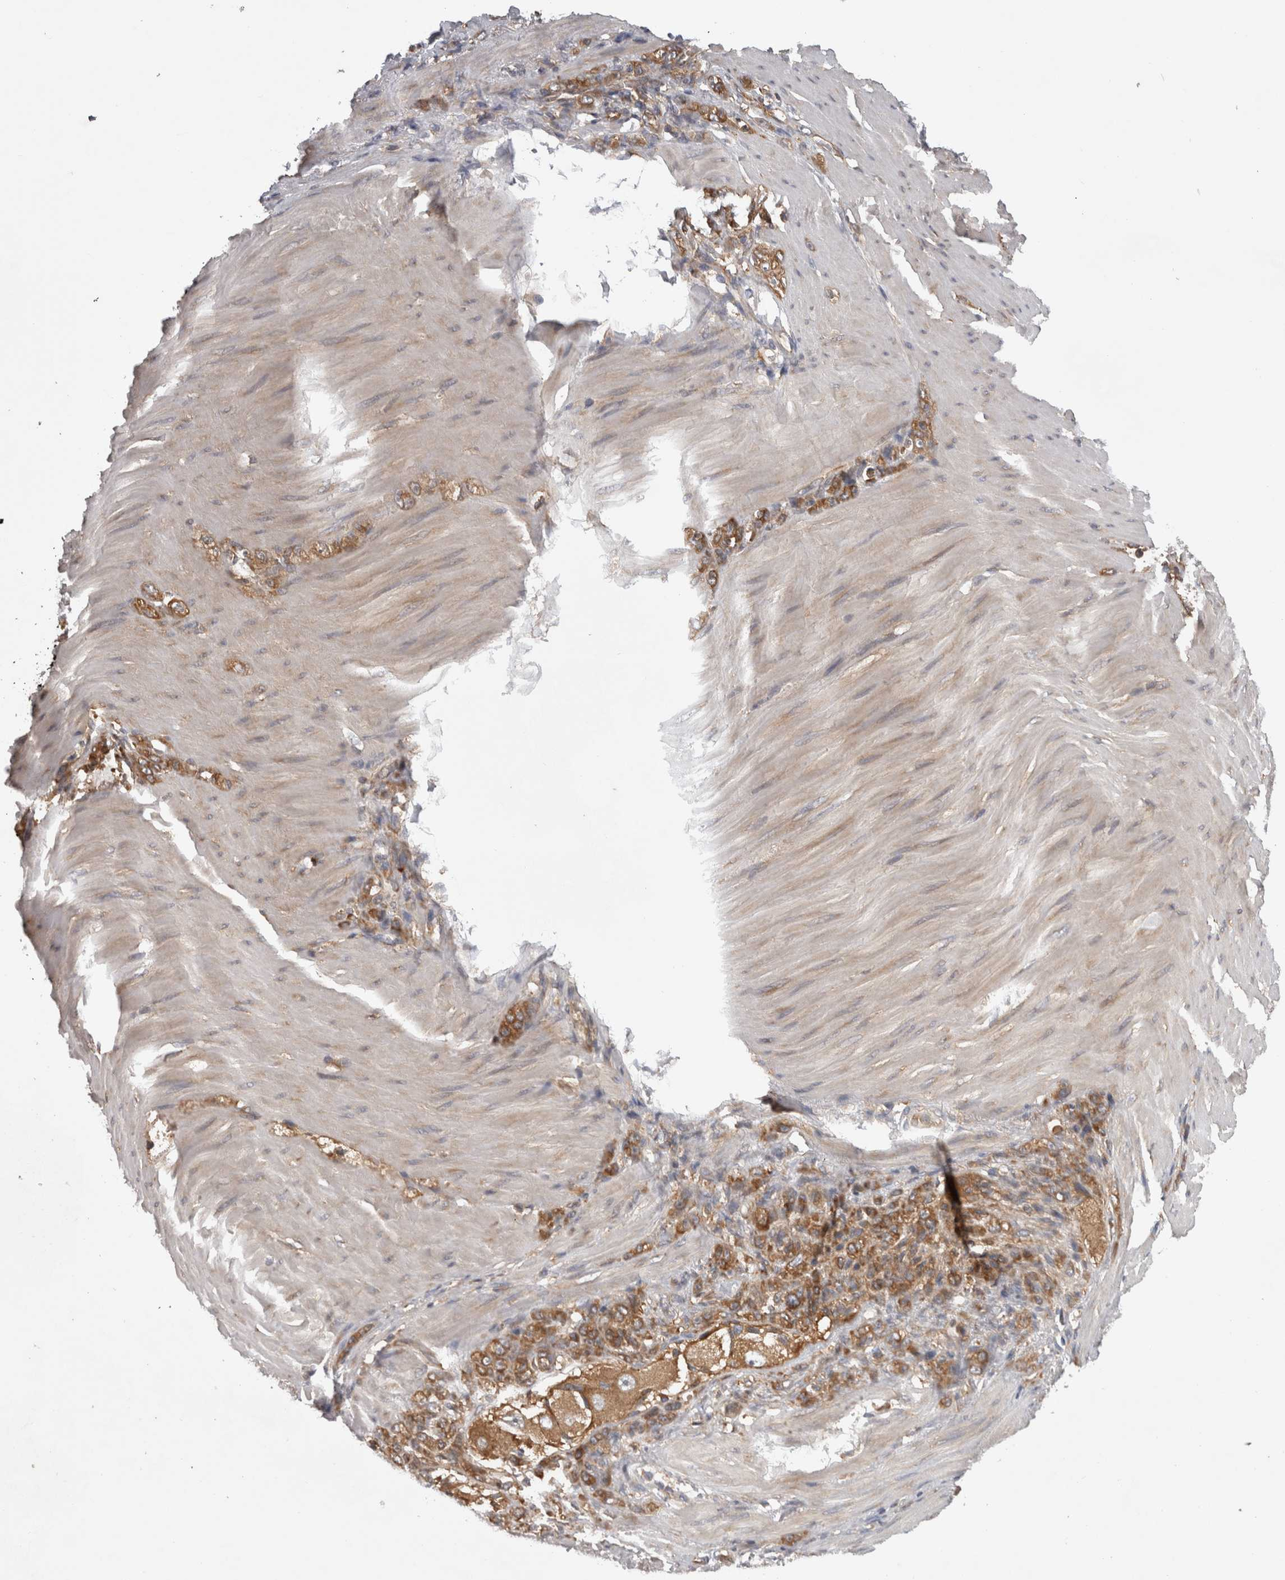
{"staining": {"intensity": "moderate", "quantity": ">75%", "location": "cytoplasmic/membranous"}, "tissue": "stomach cancer", "cell_type": "Tumor cells", "image_type": "cancer", "snomed": [{"axis": "morphology", "description": "Normal tissue, NOS"}, {"axis": "morphology", "description": "Adenocarcinoma, NOS"}, {"axis": "topography", "description": "Stomach"}], "caption": "Protein analysis of stomach cancer (adenocarcinoma) tissue reveals moderate cytoplasmic/membranous positivity in about >75% of tumor cells.", "gene": "SMCR8", "patient": {"sex": "male", "age": 82}}